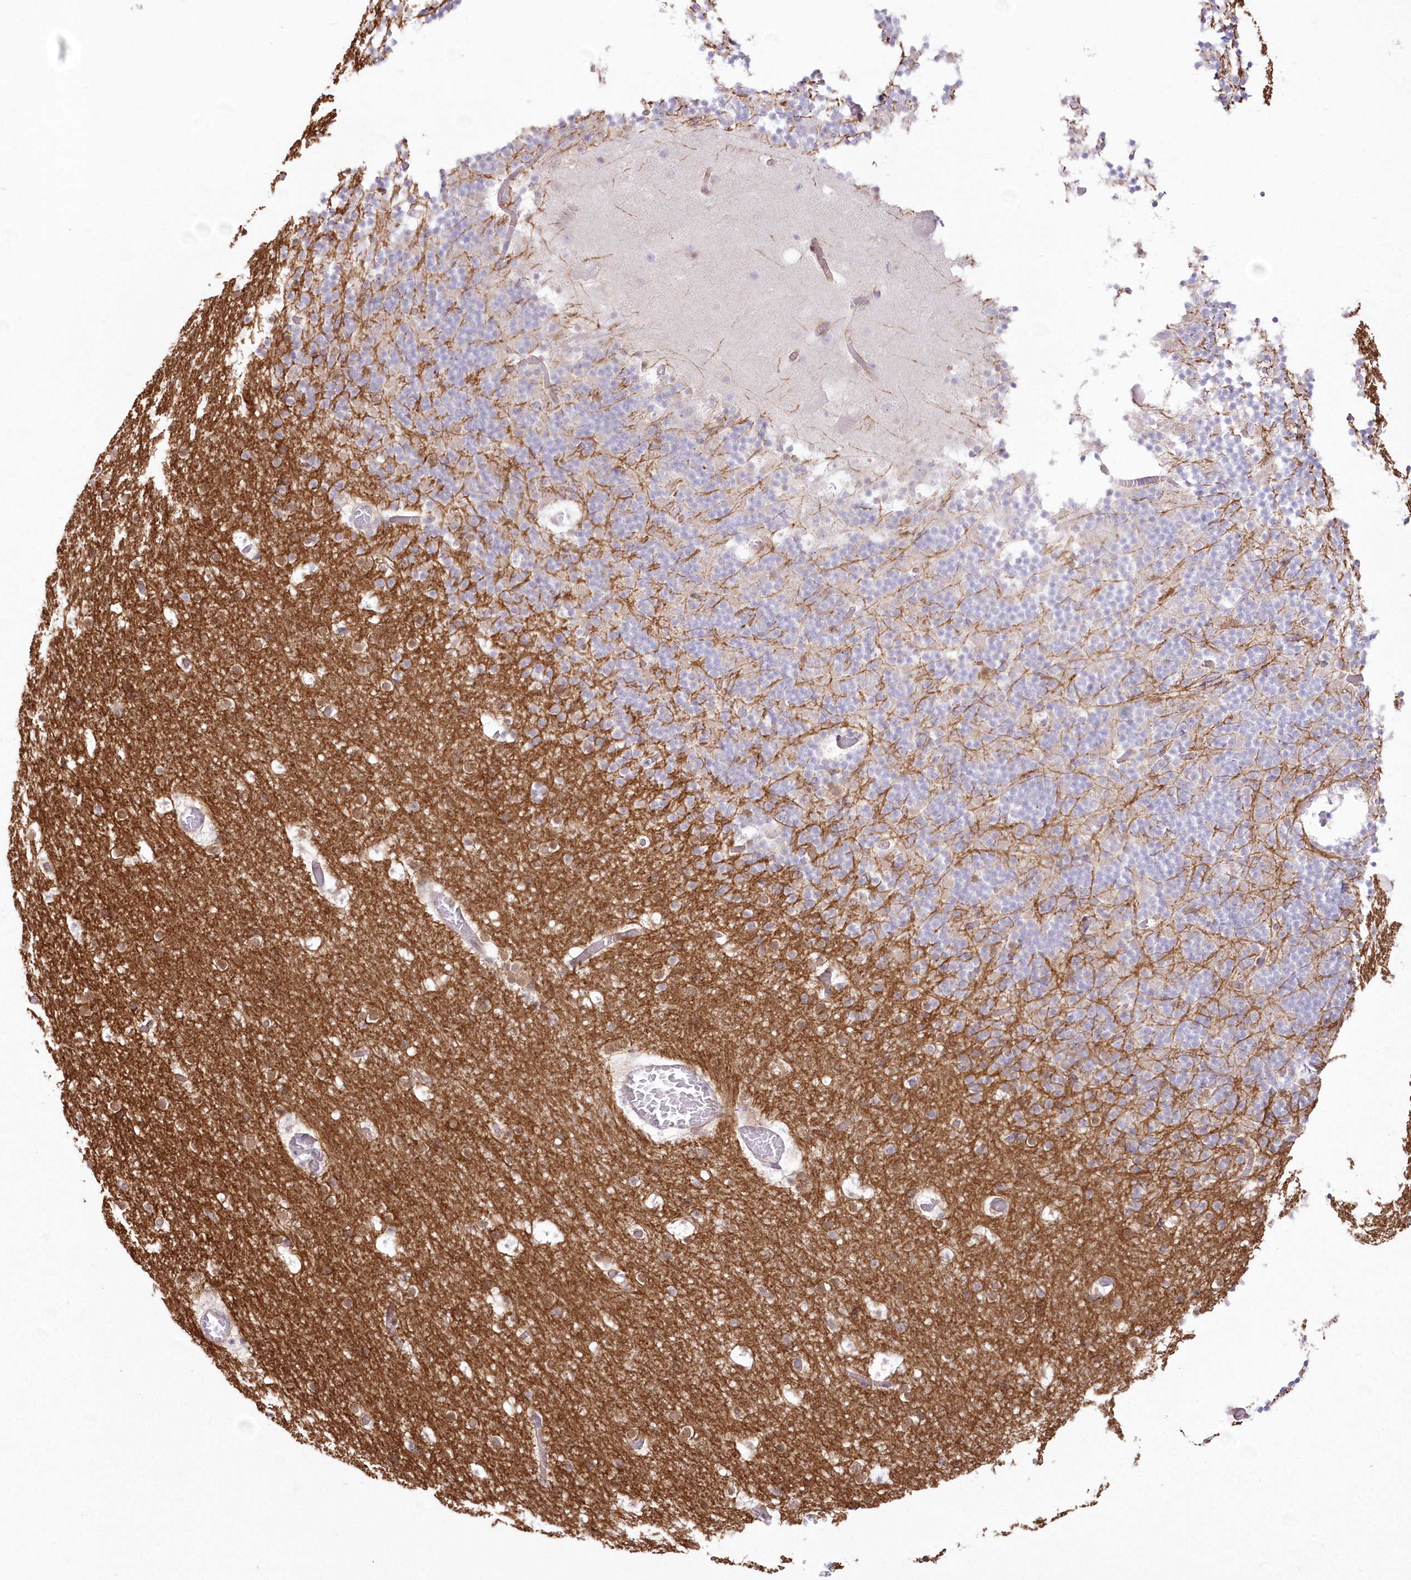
{"staining": {"intensity": "moderate", "quantity": "25%-75%", "location": "cytoplasmic/membranous,nuclear"}, "tissue": "cerebellum", "cell_type": "Cells in granular layer", "image_type": "normal", "snomed": [{"axis": "morphology", "description": "Normal tissue, NOS"}, {"axis": "topography", "description": "Cerebellum"}], "caption": "Immunohistochemical staining of benign human cerebellum demonstrates medium levels of moderate cytoplasmic/membranous,nuclear staining in about 25%-75% of cells in granular layer. (Stains: DAB (3,3'-diaminobenzidine) in brown, nuclei in blue, Microscopy: brightfield microscopy at high magnification).", "gene": "SH3PXD2B", "patient": {"sex": "male", "age": 57}}